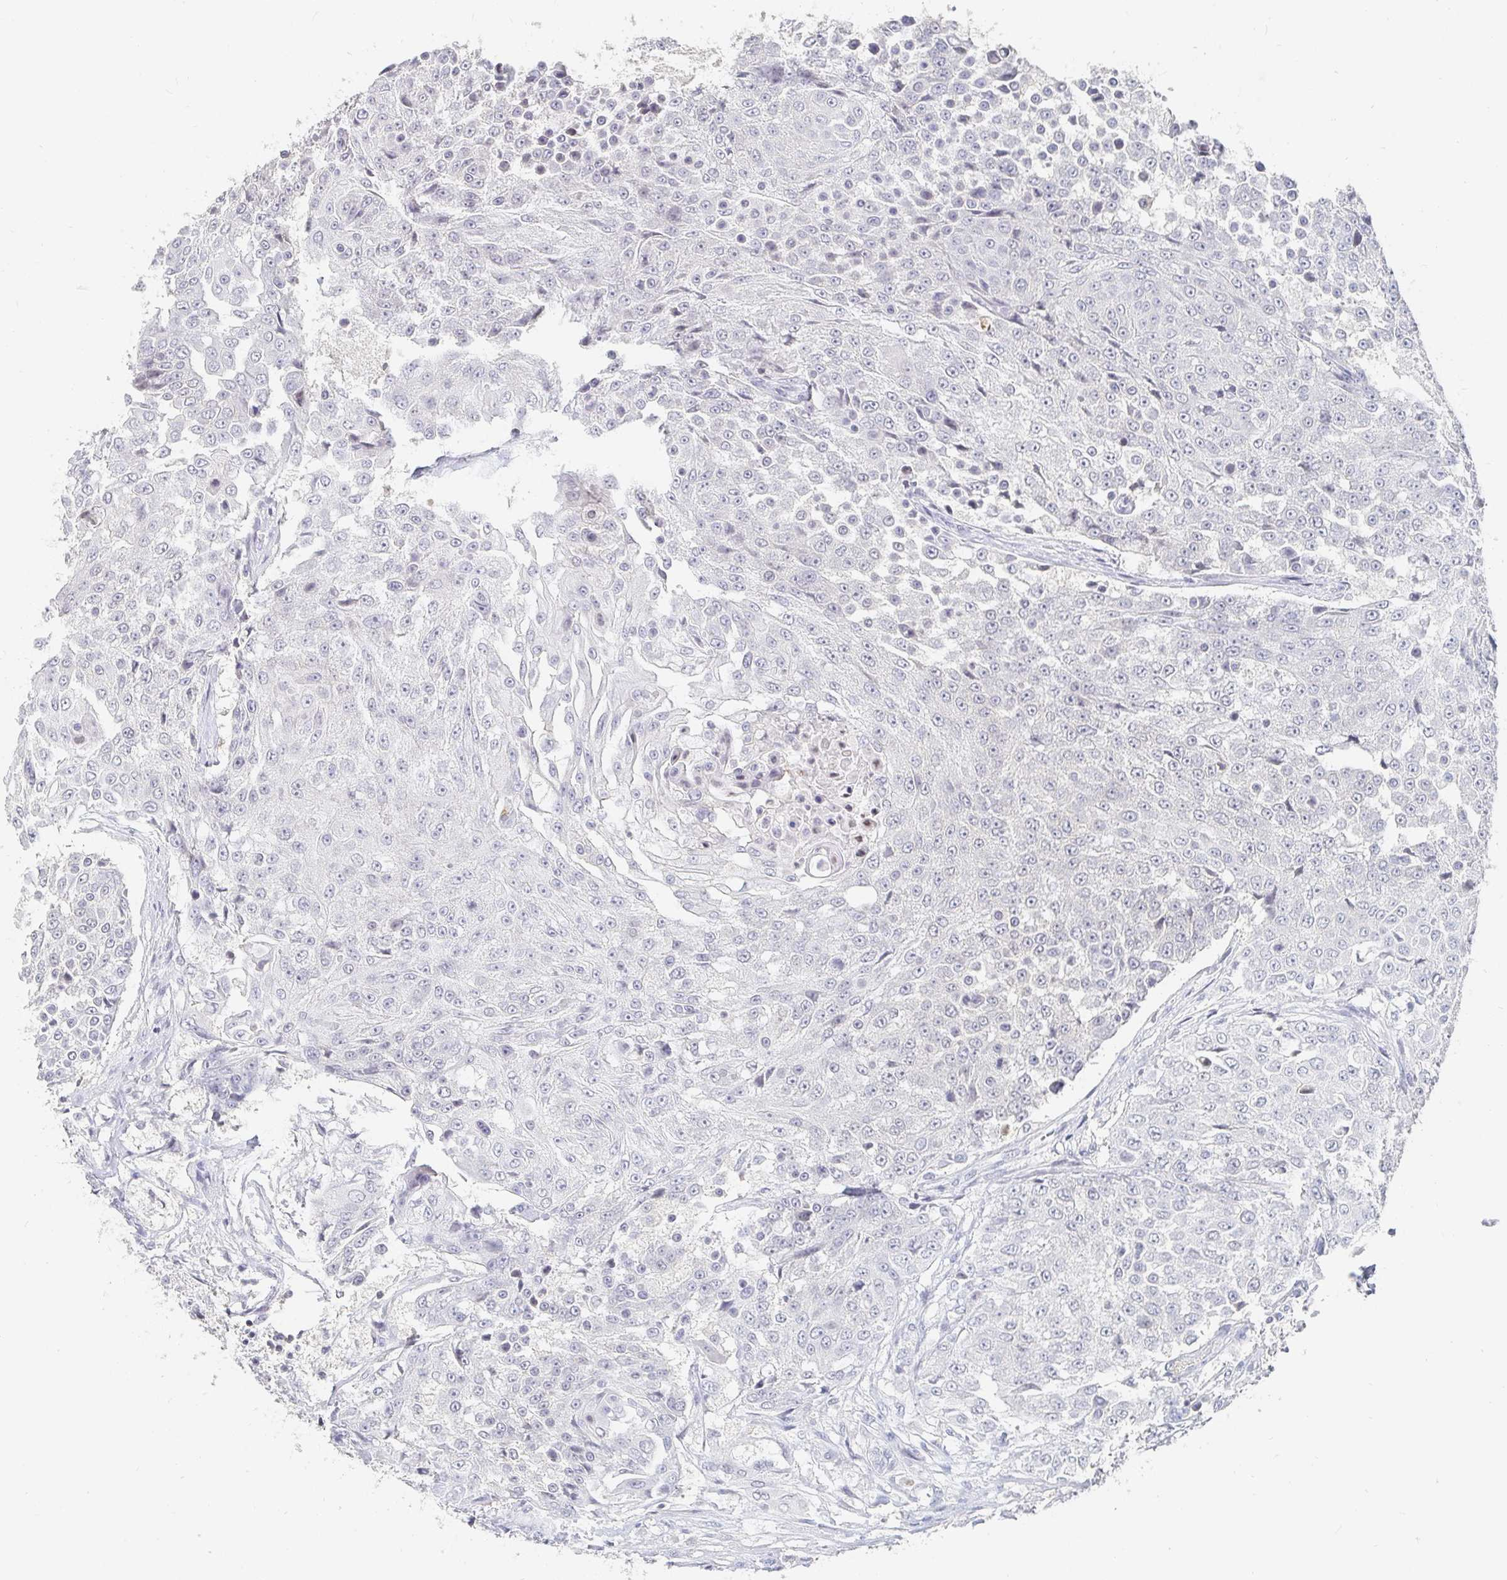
{"staining": {"intensity": "negative", "quantity": "none", "location": "none"}, "tissue": "urothelial cancer", "cell_type": "Tumor cells", "image_type": "cancer", "snomed": [{"axis": "morphology", "description": "Urothelial carcinoma, High grade"}, {"axis": "topography", "description": "Urinary bladder"}], "caption": "High magnification brightfield microscopy of urothelial cancer stained with DAB (3,3'-diaminobenzidine) (brown) and counterstained with hematoxylin (blue): tumor cells show no significant positivity.", "gene": "NME9", "patient": {"sex": "female", "age": 63}}